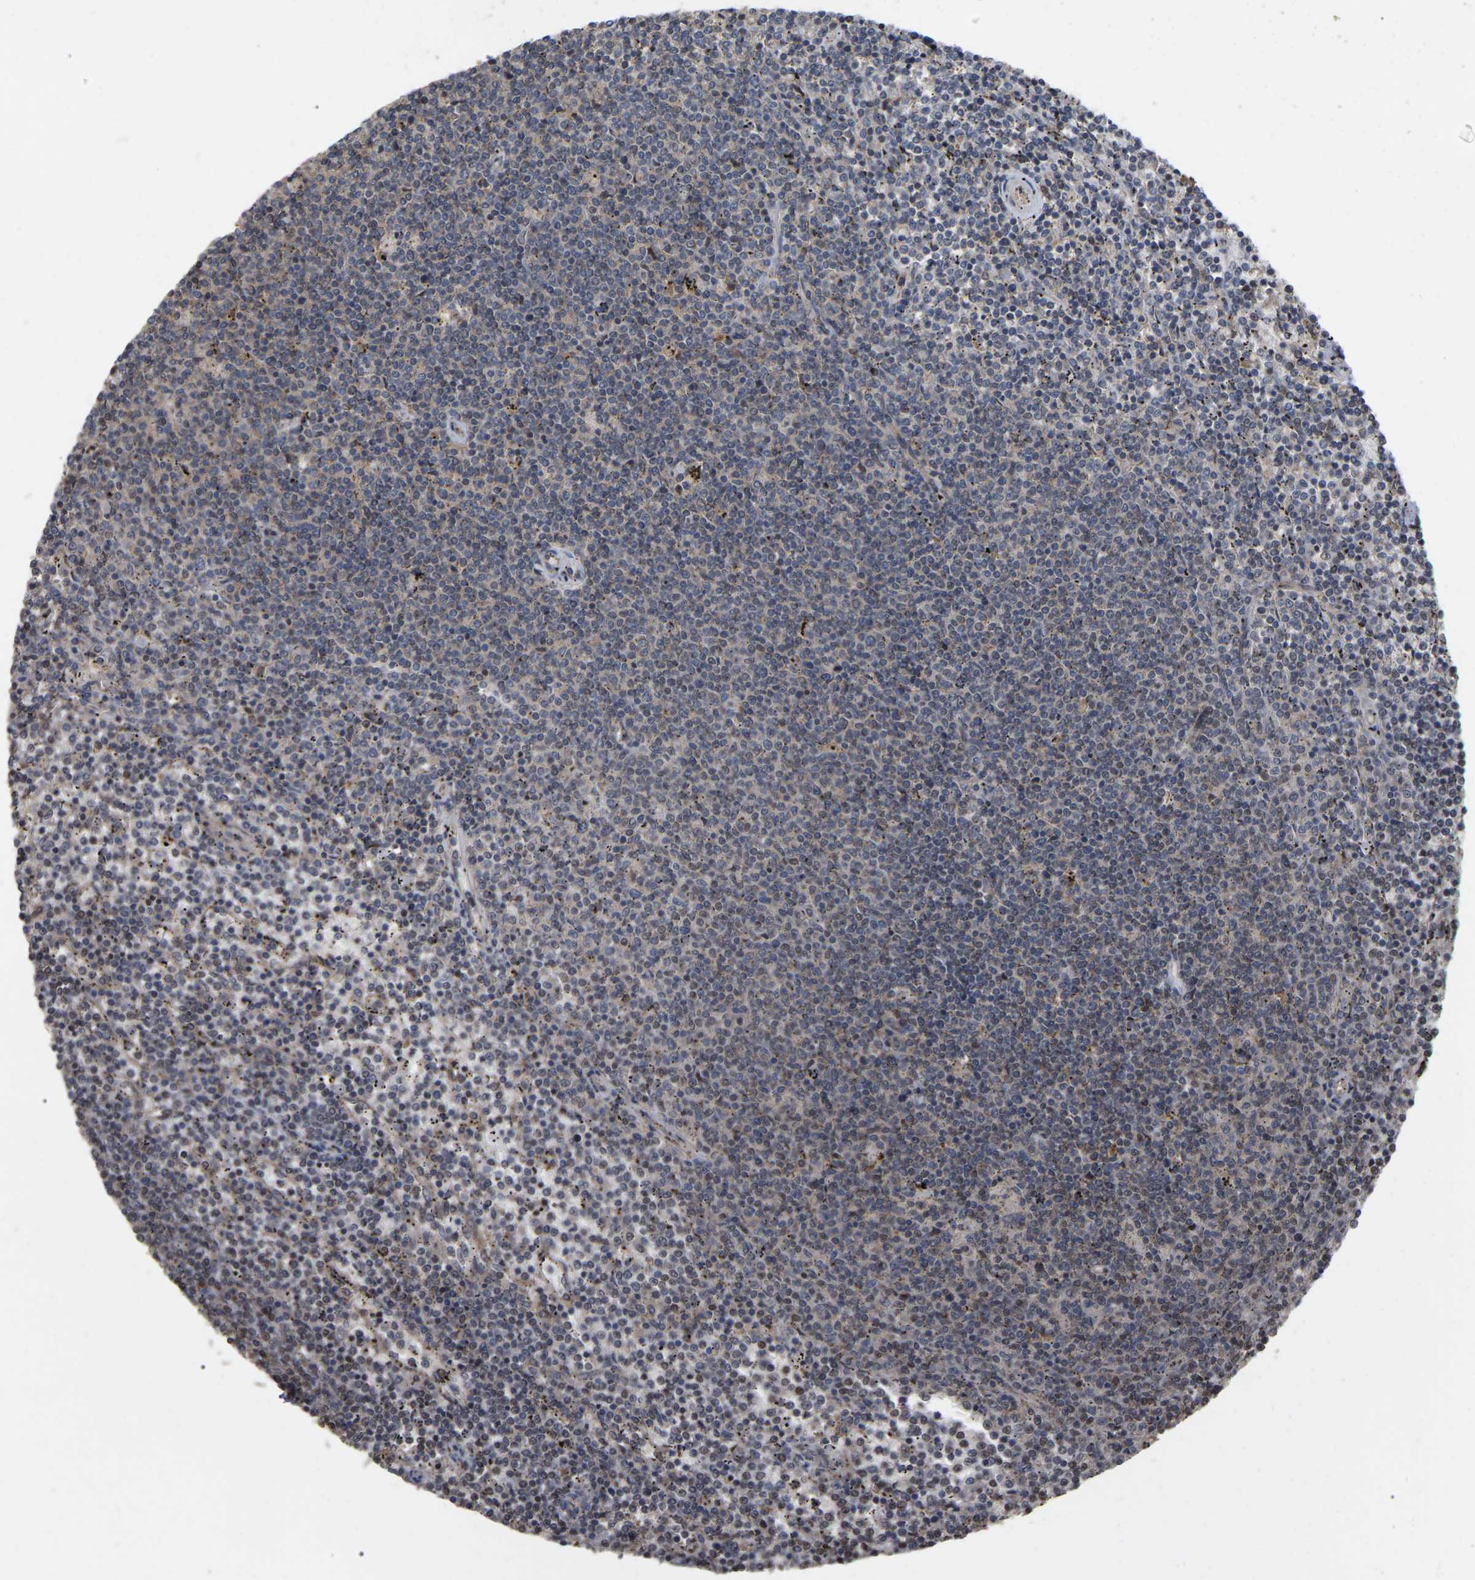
{"staining": {"intensity": "weak", "quantity": "<25%", "location": "cytoplasmic/membranous"}, "tissue": "lymphoma", "cell_type": "Tumor cells", "image_type": "cancer", "snomed": [{"axis": "morphology", "description": "Malignant lymphoma, non-Hodgkin's type, Low grade"}, {"axis": "topography", "description": "Spleen"}], "caption": "Image shows no protein staining in tumor cells of low-grade malignant lymphoma, non-Hodgkin's type tissue.", "gene": "FAM219A", "patient": {"sex": "female", "age": 50}}